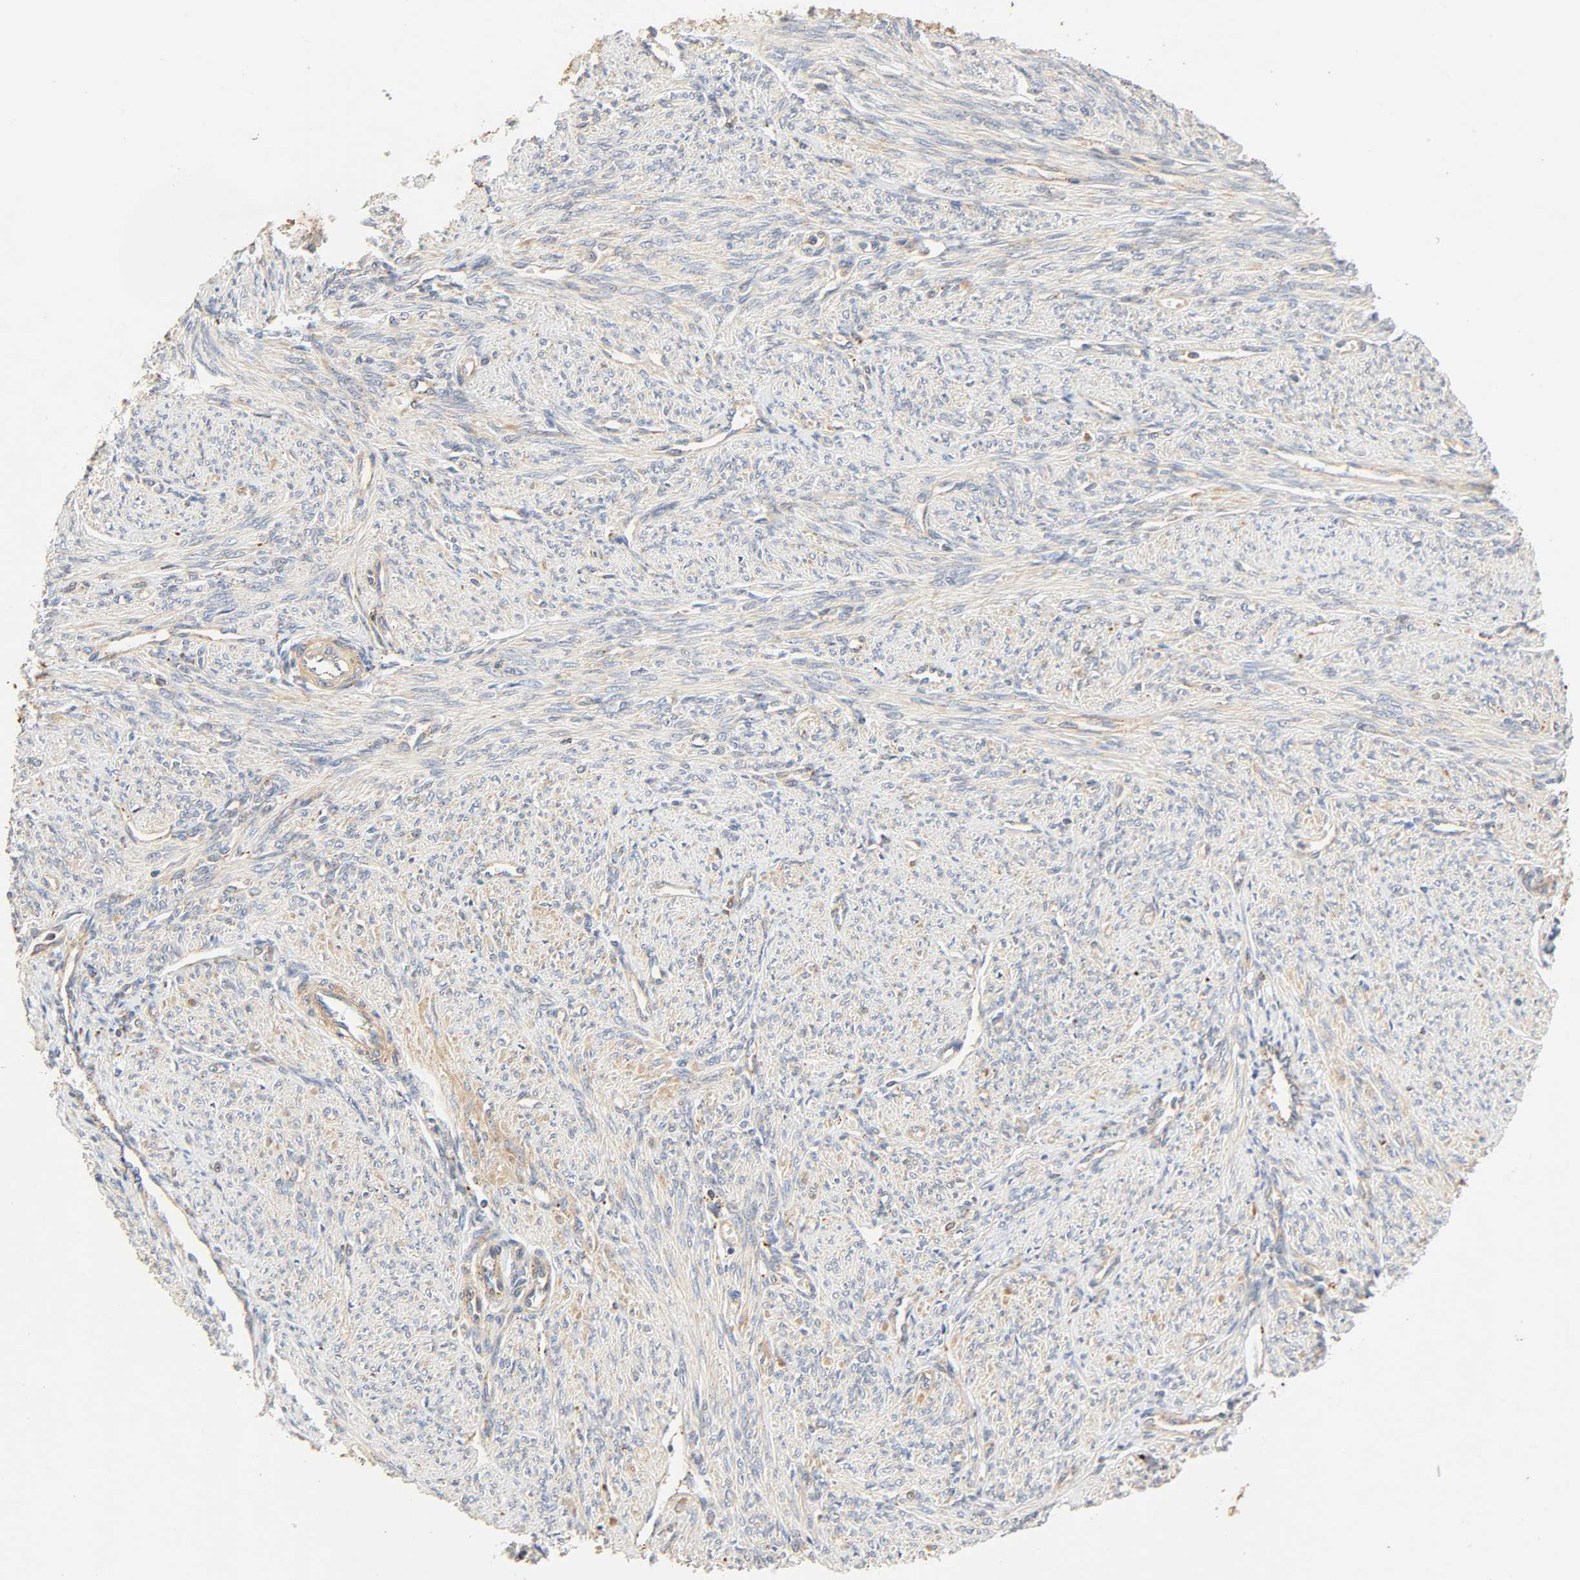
{"staining": {"intensity": "moderate", "quantity": ">75%", "location": "cytoplasmic/membranous"}, "tissue": "smooth muscle", "cell_type": "Smooth muscle cells", "image_type": "normal", "snomed": [{"axis": "morphology", "description": "Normal tissue, NOS"}, {"axis": "topography", "description": "Smooth muscle"}], "caption": "Immunohistochemical staining of benign smooth muscle shows medium levels of moderate cytoplasmic/membranous staining in about >75% of smooth muscle cells. The protein of interest is shown in brown color, while the nuclei are stained blue.", "gene": "MAPK6", "patient": {"sex": "female", "age": 65}}